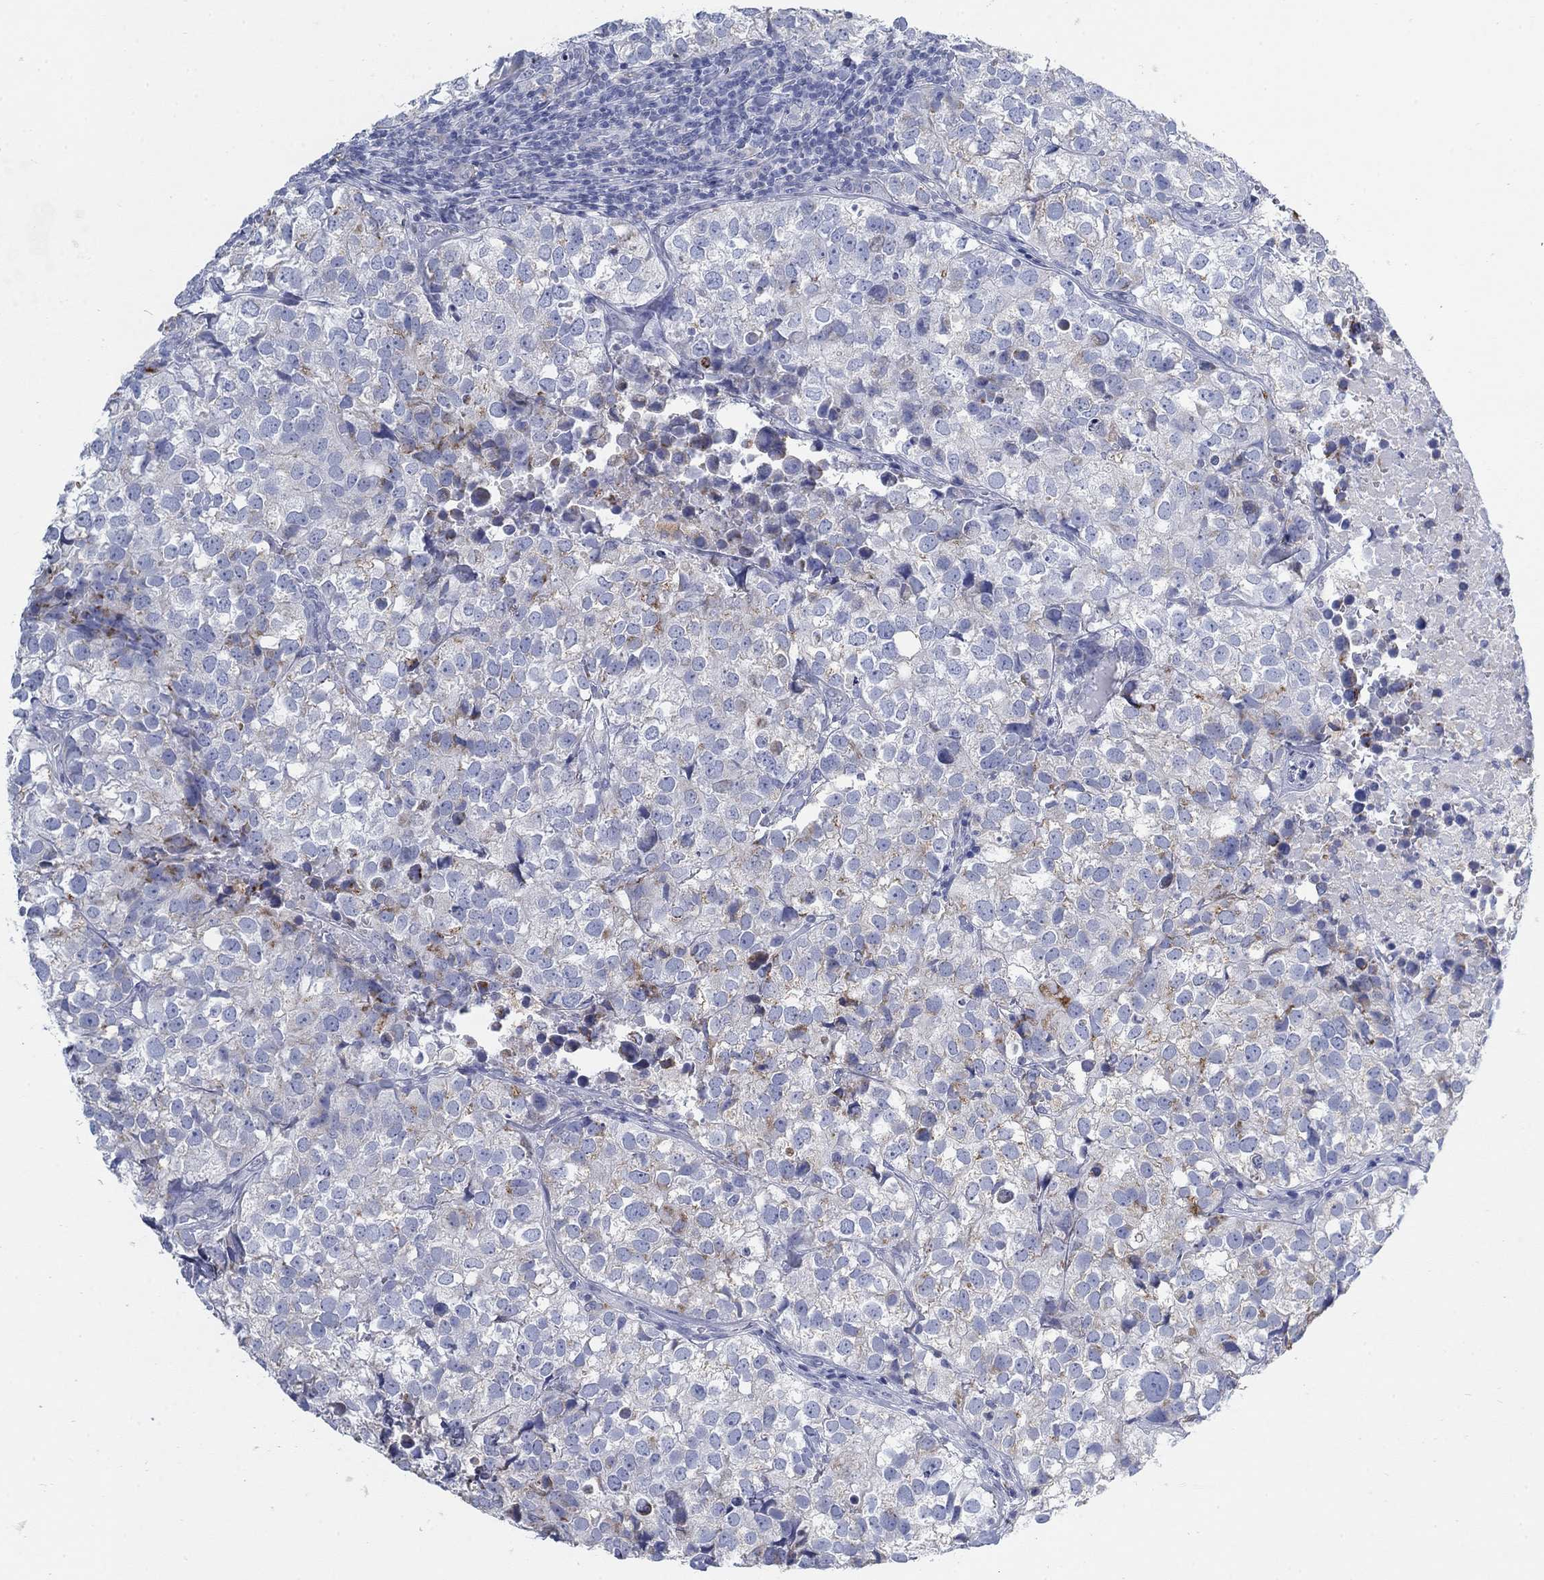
{"staining": {"intensity": "moderate", "quantity": "<25%", "location": "cytoplasmic/membranous"}, "tissue": "breast cancer", "cell_type": "Tumor cells", "image_type": "cancer", "snomed": [{"axis": "morphology", "description": "Duct carcinoma"}, {"axis": "topography", "description": "Breast"}], "caption": "DAB immunohistochemical staining of human breast invasive ductal carcinoma reveals moderate cytoplasmic/membranous protein positivity in about <25% of tumor cells. (IHC, brightfield microscopy, high magnification).", "gene": "SCCPDH", "patient": {"sex": "female", "age": 30}}